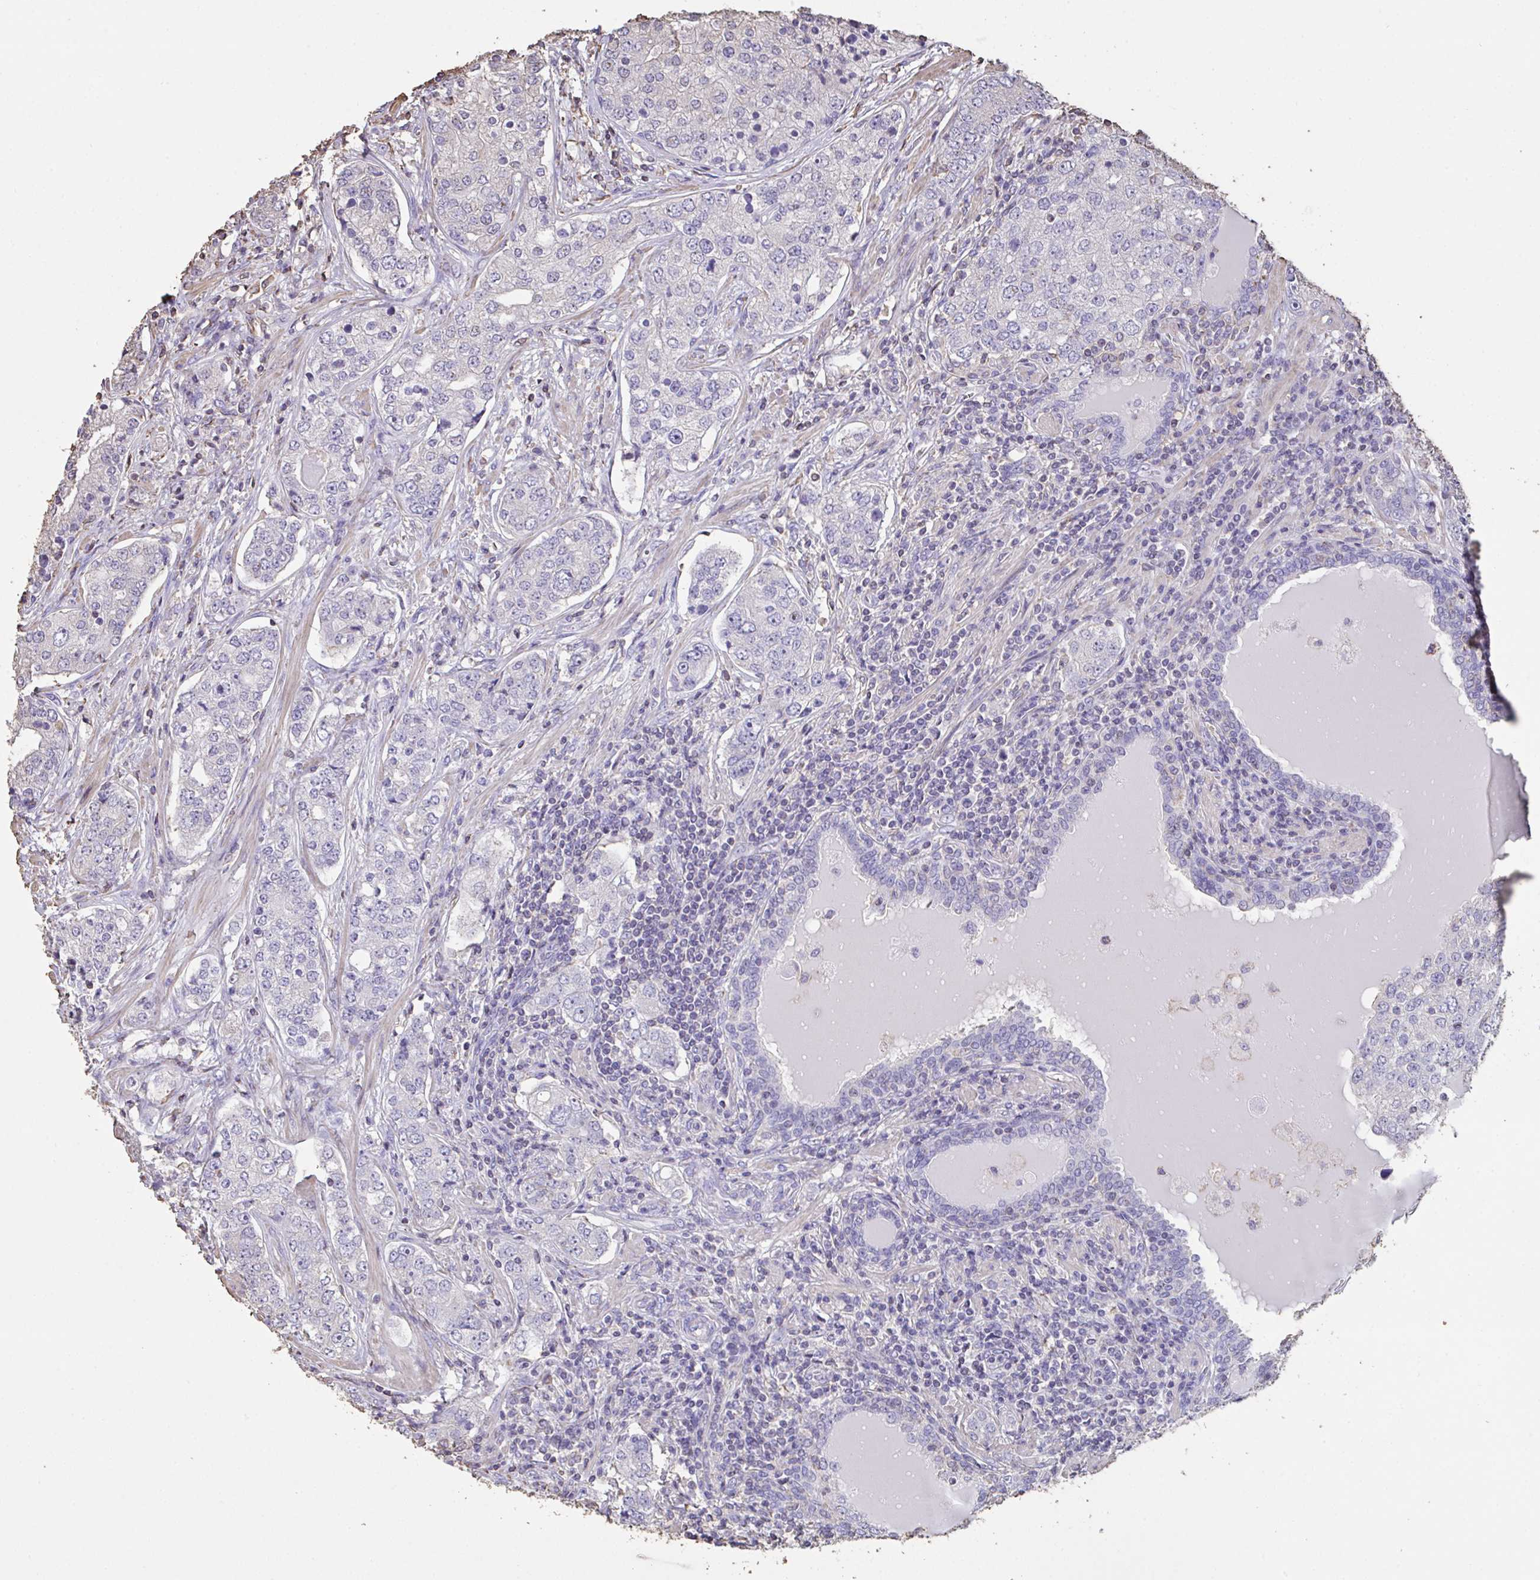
{"staining": {"intensity": "negative", "quantity": "none", "location": "none"}, "tissue": "prostate cancer", "cell_type": "Tumor cells", "image_type": "cancer", "snomed": [{"axis": "morphology", "description": "Adenocarcinoma, High grade"}, {"axis": "topography", "description": "Prostate"}], "caption": "An image of prostate adenocarcinoma (high-grade) stained for a protein shows no brown staining in tumor cells.", "gene": "IL23R", "patient": {"sex": "male", "age": 60}}